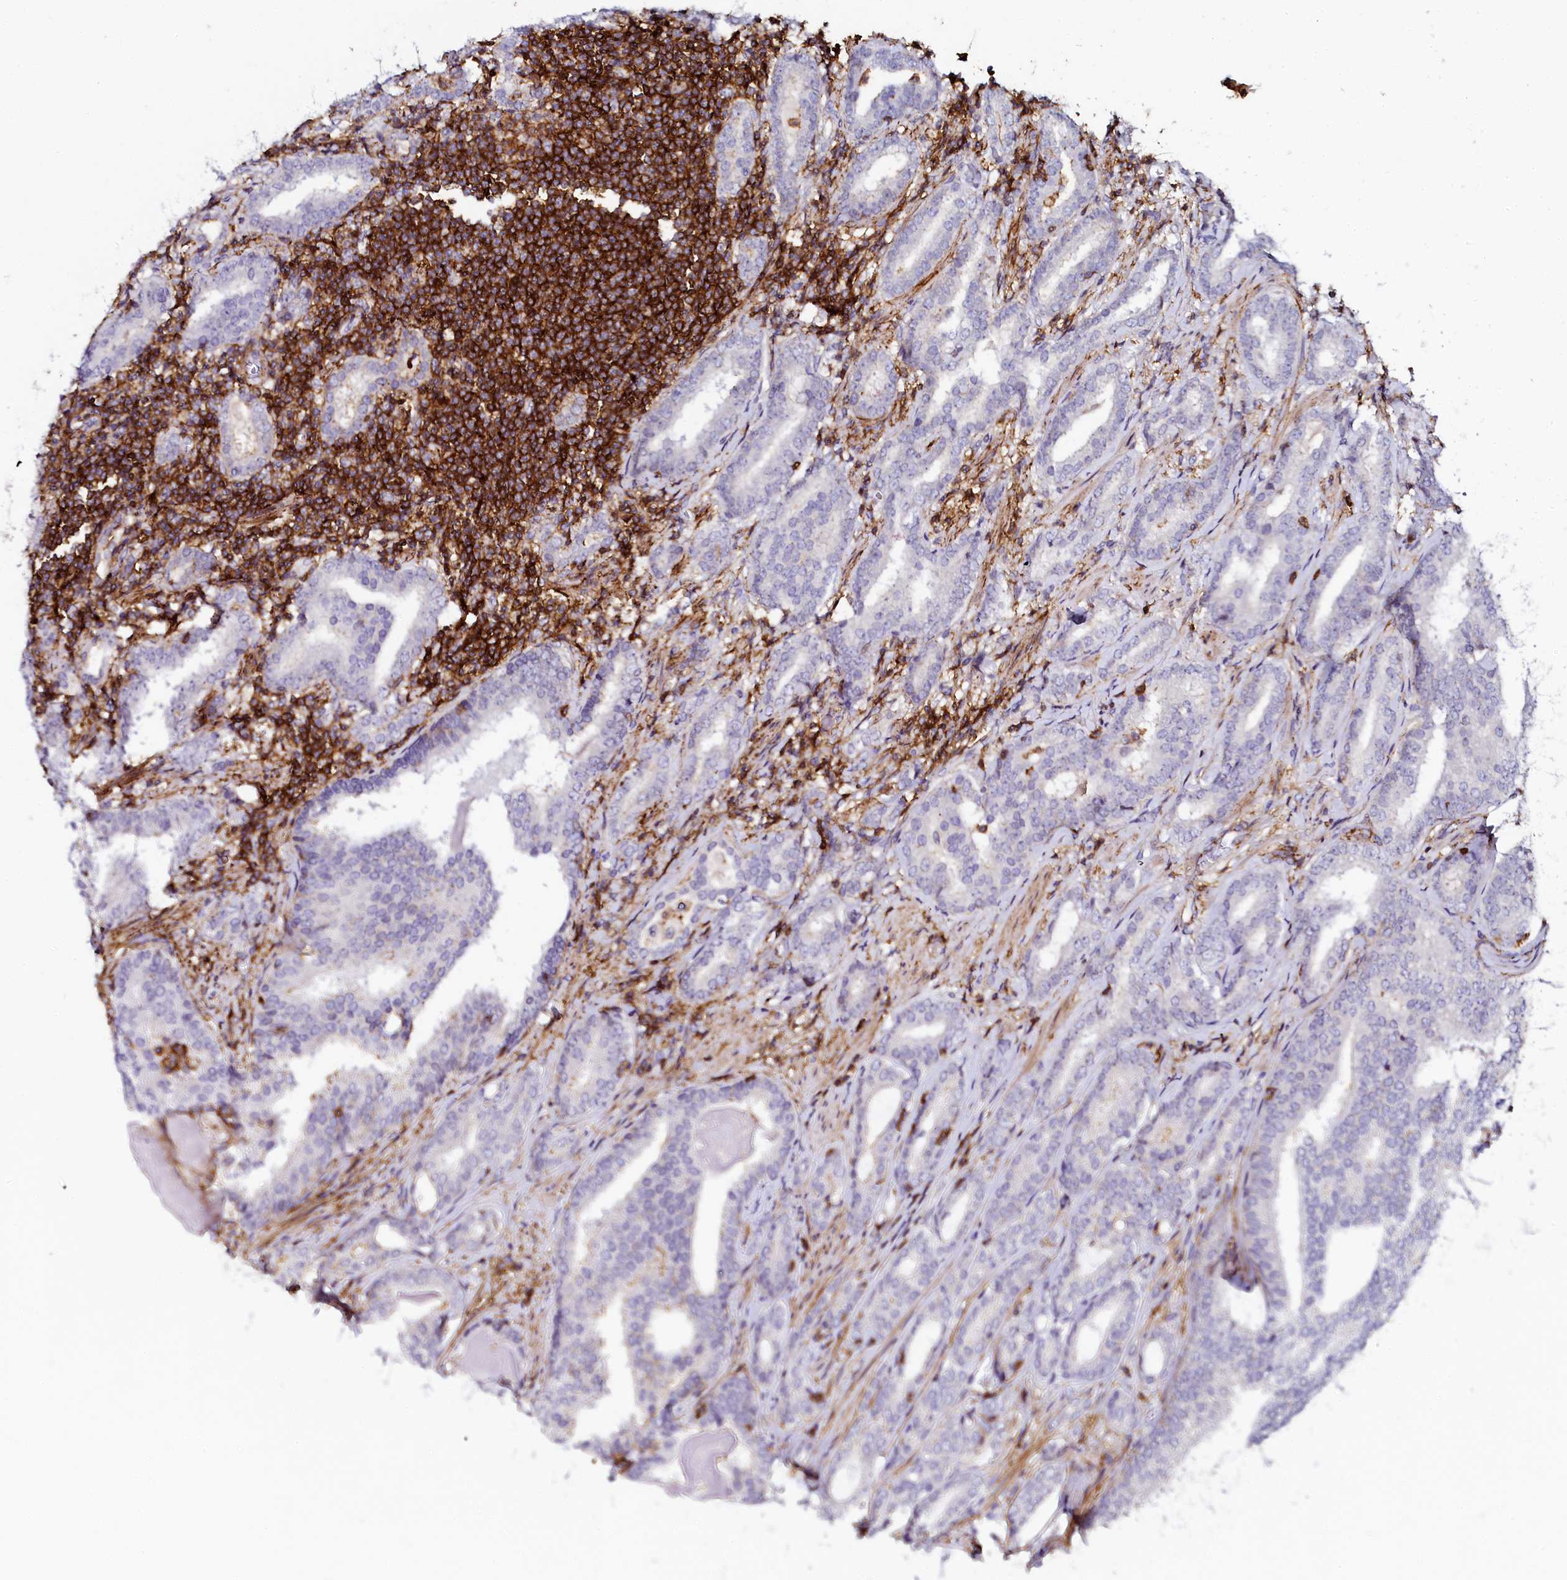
{"staining": {"intensity": "negative", "quantity": "none", "location": "none"}, "tissue": "prostate cancer", "cell_type": "Tumor cells", "image_type": "cancer", "snomed": [{"axis": "morphology", "description": "Adenocarcinoma, High grade"}, {"axis": "topography", "description": "Prostate"}], "caption": "Tumor cells show no significant protein staining in adenocarcinoma (high-grade) (prostate). (DAB immunohistochemistry visualized using brightfield microscopy, high magnification).", "gene": "AAAS", "patient": {"sex": "male", "age": 63}}